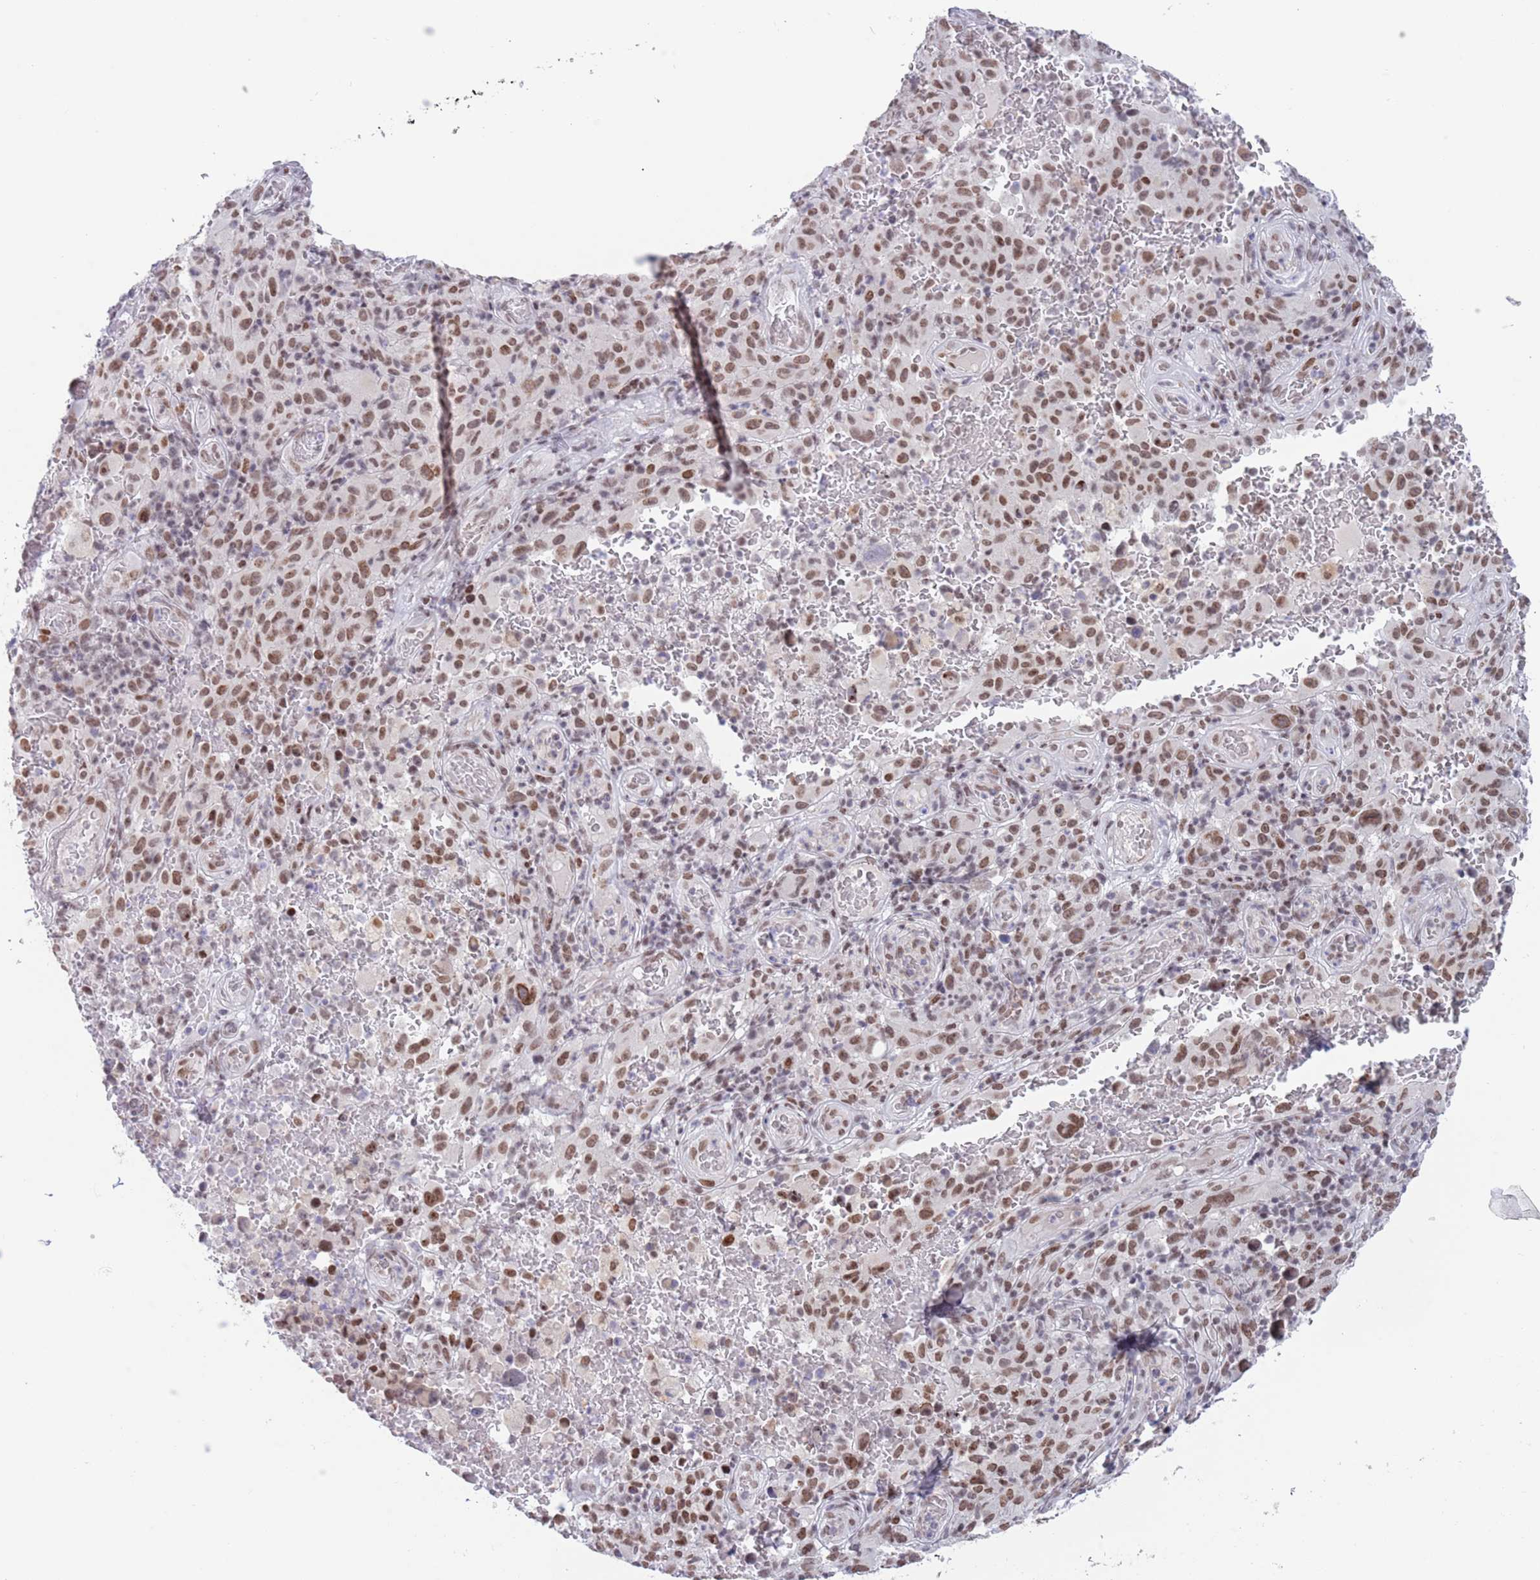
{"staining": {"intensity": "moderate", "quantity": ">75%", "location": "nuclear"}, "tissue": "melanoma", "cell_type": "Tumor cells", "image_type": "cancer", "snomed": [{"axis": "morphology", "description": "Malignant melanoma, NOS"}, {"axis": "topography", "description": "Skin"}], "caption": "About >75% of tumor cells in human melanoma display moderate nuclear protein expression as visualized by brown immunohistochemical staining.", "gene": "ZNF382", "patient": {"sex": "female", "age": 82}}